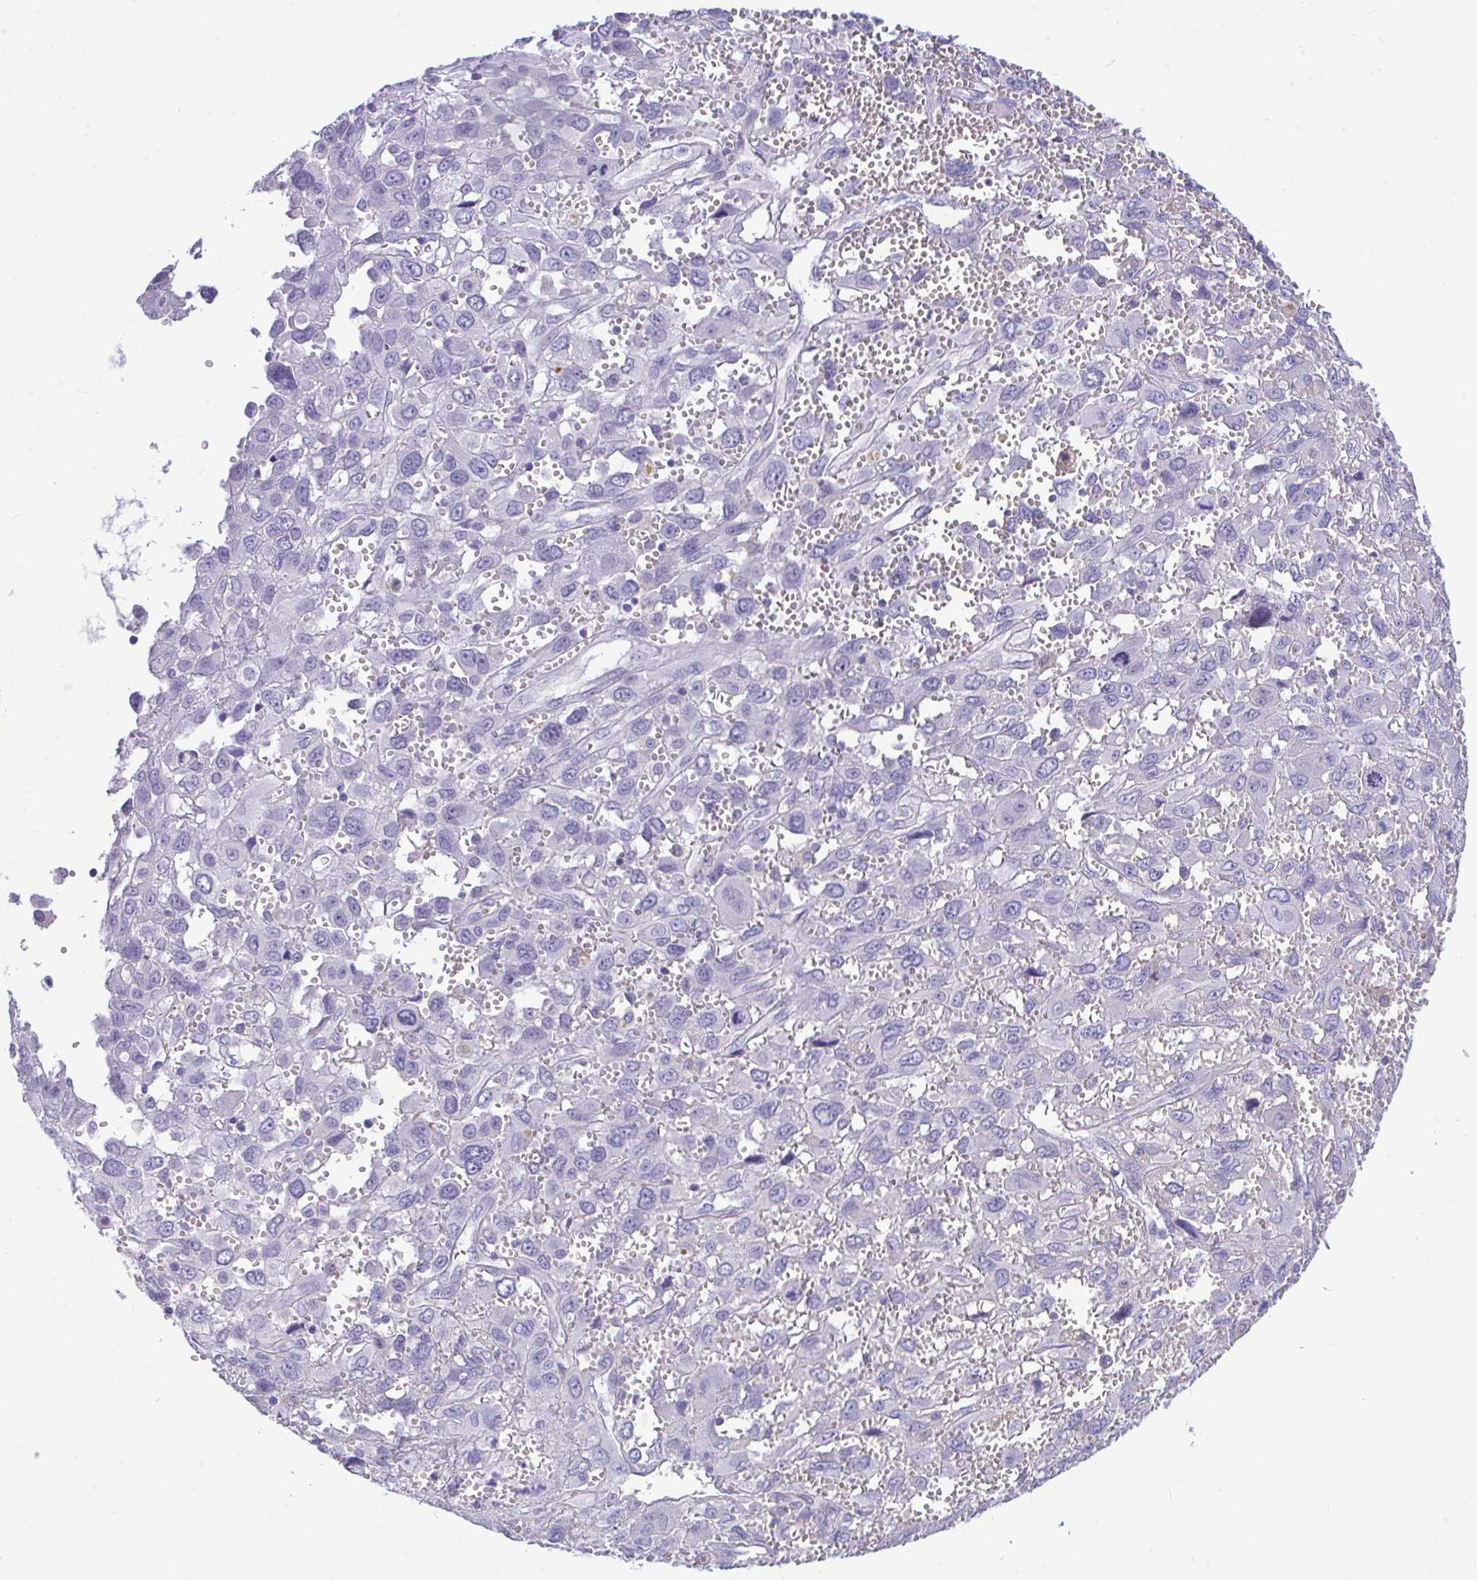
{"staining": {"intensity": "negative", "quantity": "none", "location": "none"}, "tissue": "pancreatic cancer", "cell_type": "Tumor cells", "image_type": "cancer", "snomed": [{"axis": "morphology", "description": "Adenocarcinoma, NOS"}, {"axis": "topography", "description": "Pancreas"}], "caption": "High magnification brightfield microscopy of adenocarcinoma (pancreatic) stained with DAB (brown) and counterstained with hematoxylin (blue): tumor cells show no significant expression.", "gene": "PRM2", "patient": {"sex": "female", "age": 47}}